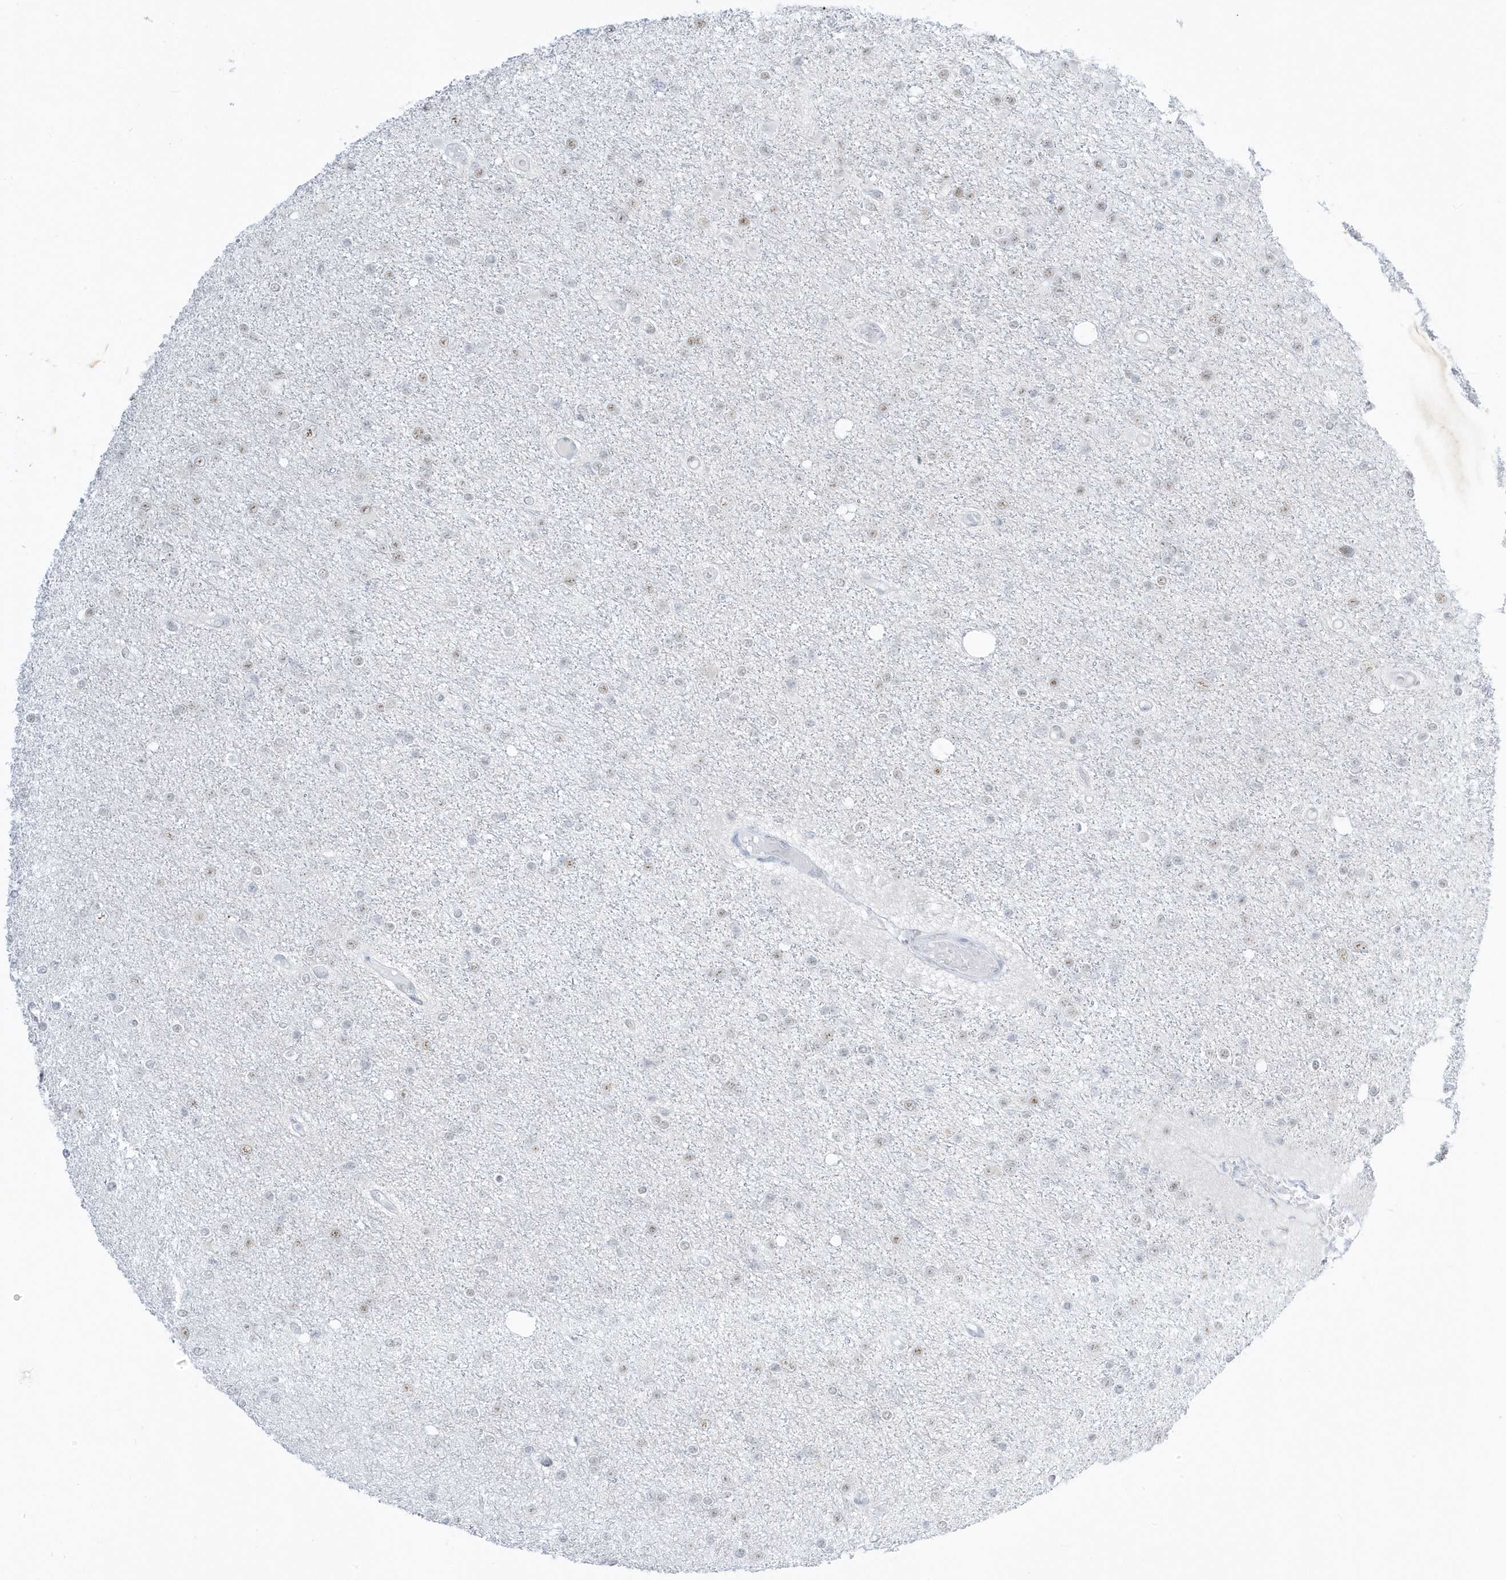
{"staining": {"intensity": "weak", "quantity": "25%-75%", "location": "nuclear"}, "tissue": "glioma", "cell_type": "Tumor cells", "image_type": "cancer", "snomed": [{"axis": "morphology", "description": "Glioma, malignant, Low grade"}, {"axis": "topography", "description": "Brain"}], "caption": "Malignant glioma (low-grade) was stained to show a protein in brown. There is low levels of weak nuclear positivity in about 25%-75% of tumor cells. (brown staining indicates protein expression, while blue staining denotes nuclei).", "gene": "PLEKHN1", "patient": {"sex": "female", "age": 22}}